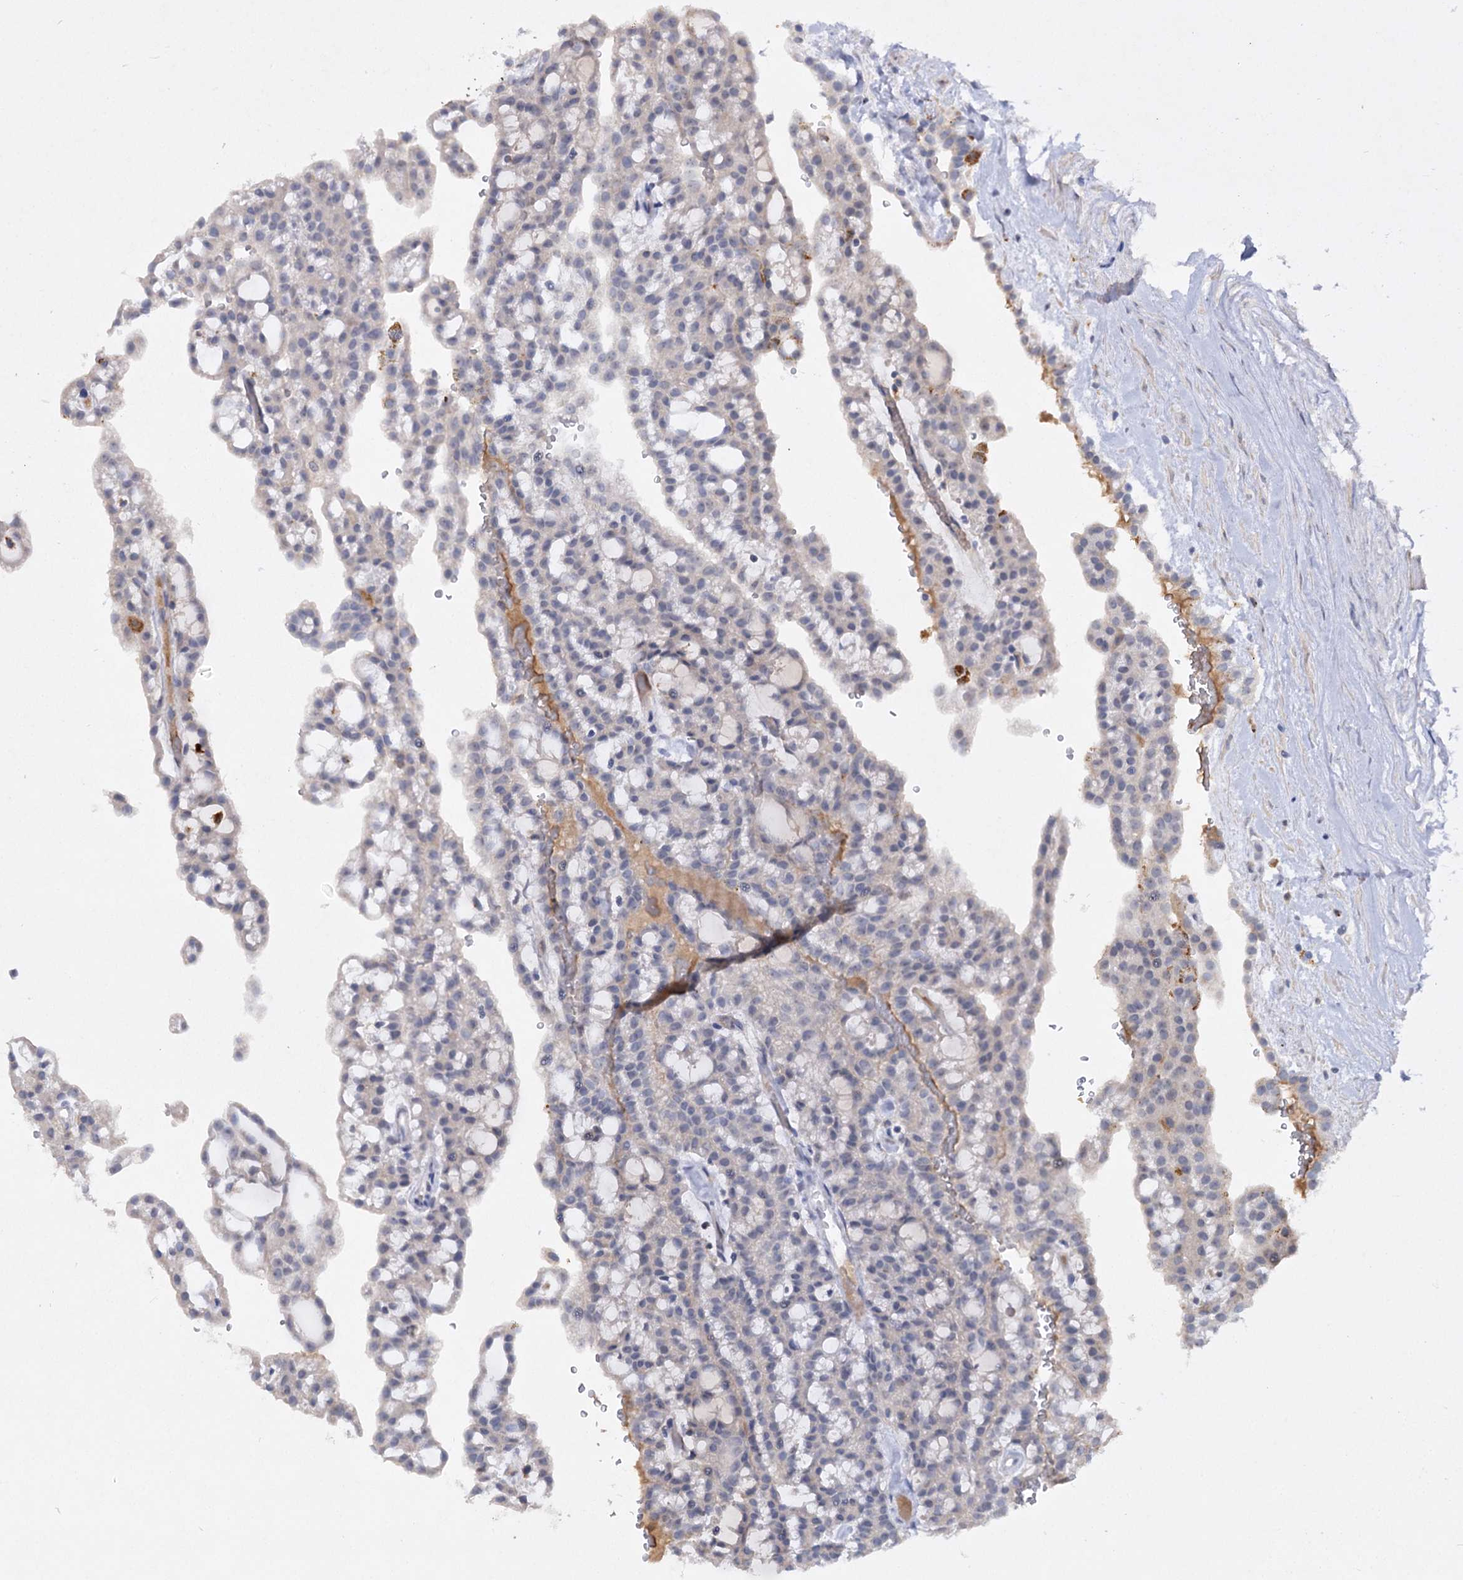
{"staining": {"intensity": "negative", "quantity": "none", "location": "none"}, "tissue": "renal cancer", "cell_type": "Tumor cells", "image_type": "cancer", "snomed": [{"axis": "morphology", "description": "Adenocarcinoma, NOS"}, {"axis": "topography", "description": "Kidney"}], "caption": "This photomicrograph is of renal cancer stained with immunohistochemistry (IHC) to label a protein in brown with the nuclei are counter-stained blue. There is no staining in tumor cells.", "gene": "ATP4A", "patient": {"sex": "male", "age": 63}}